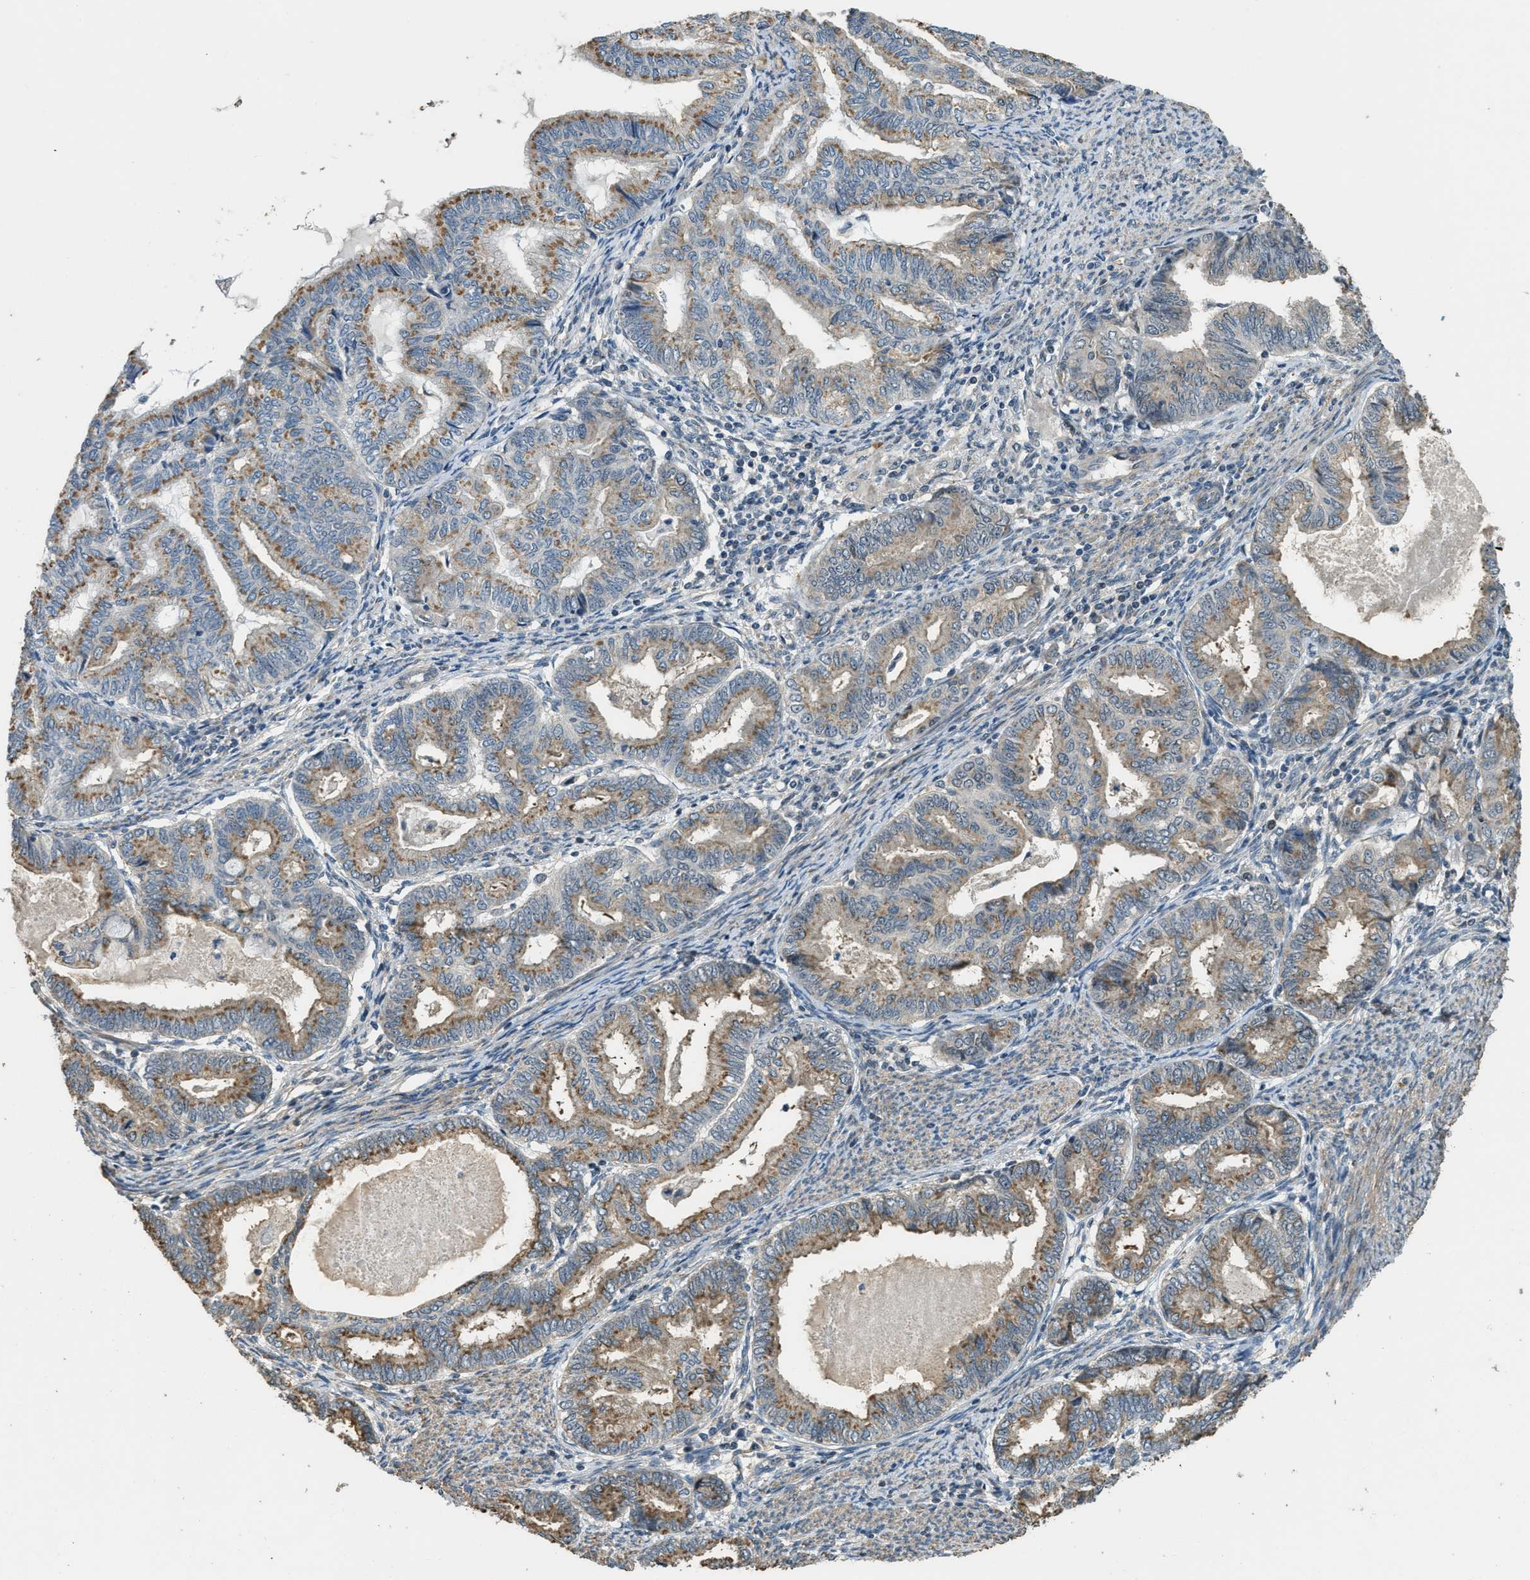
{"staining": {"intensity": "moderate", "quantity": ">75%", "location": "cytoplasmic/membranous"}, "tissue": "endometrial cancer", "cell_type": "Tumor cells", "image_type": "cancer", "snomed": [{"axis": "morphology", "description": "Adenocarcinoma, NOS"}, {"axis": "topography", "description": "Endometrium"}], "caption": "This histopathology image exhibits immunohistochemistry (IHC) staining of adenocarcinoma (endometrial), with medium moderate cytoplasmic/membranous staining in approximately >75% of tumor cells.", "gene": "MED21", "patient": {"sex": "female", "age": 79}}